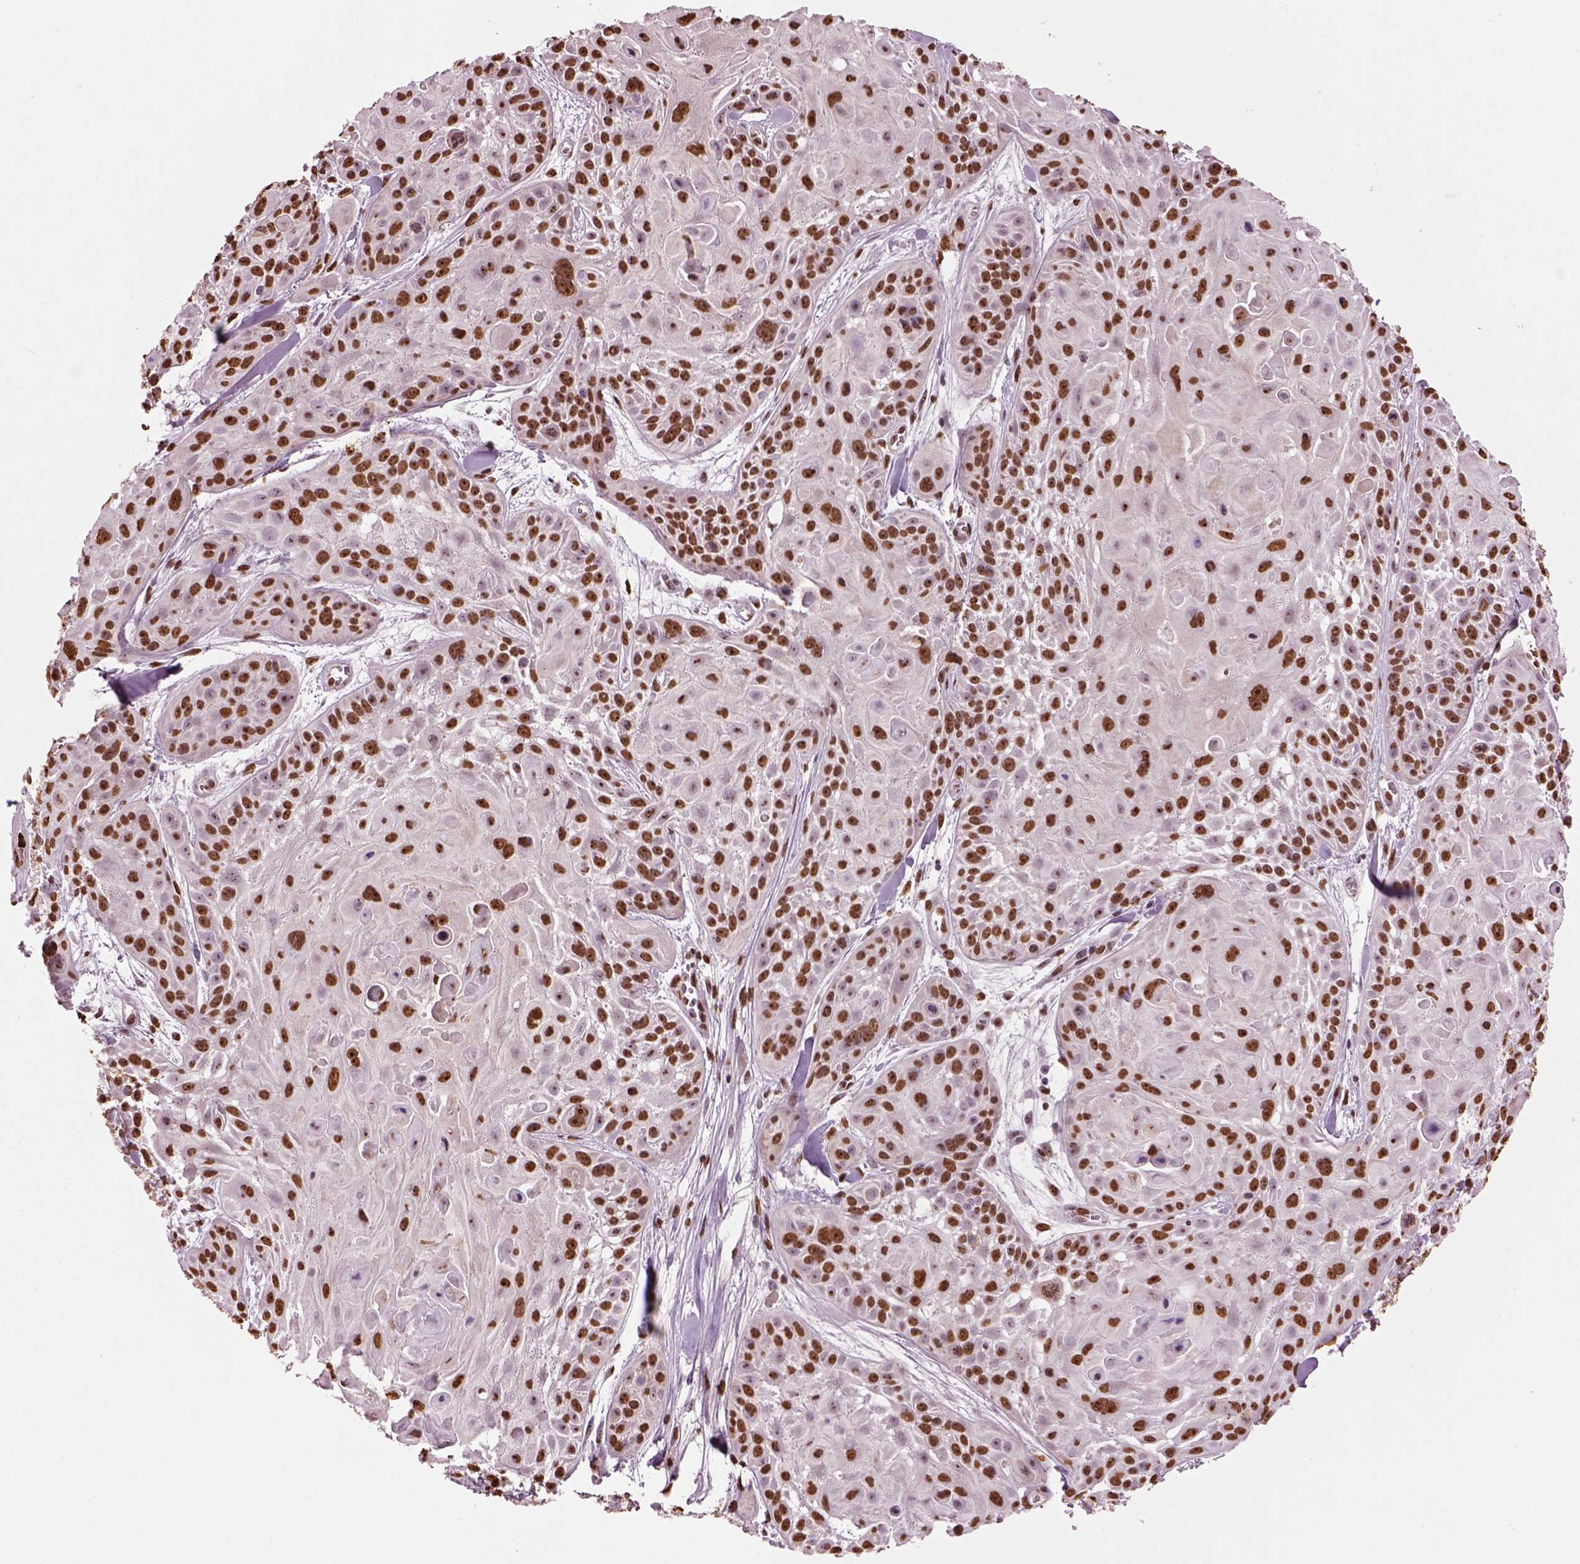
{"staining": {"intensity": "strong", "quantity": ">75%", "location": "nuclear"}, "tissue": "skin cancer", "cell_type": "Tumor cells", "image_type": "cancer", "snomed": [{"axis": "morphology", "description": "Squamous cell carcinoma, NOS"}, {"axis": "topography", "description": "Skin"}, {"axis": "topography", "description": "Anal"}], "caption": "Immunohistochemistry (IHC) of skin squamous cell carcinoma shows high levels of strong nuclear staining in approximately >75% of tumor cells.", "gene": "DDX3X", "patient": {"sex": "female", "age": 75}}